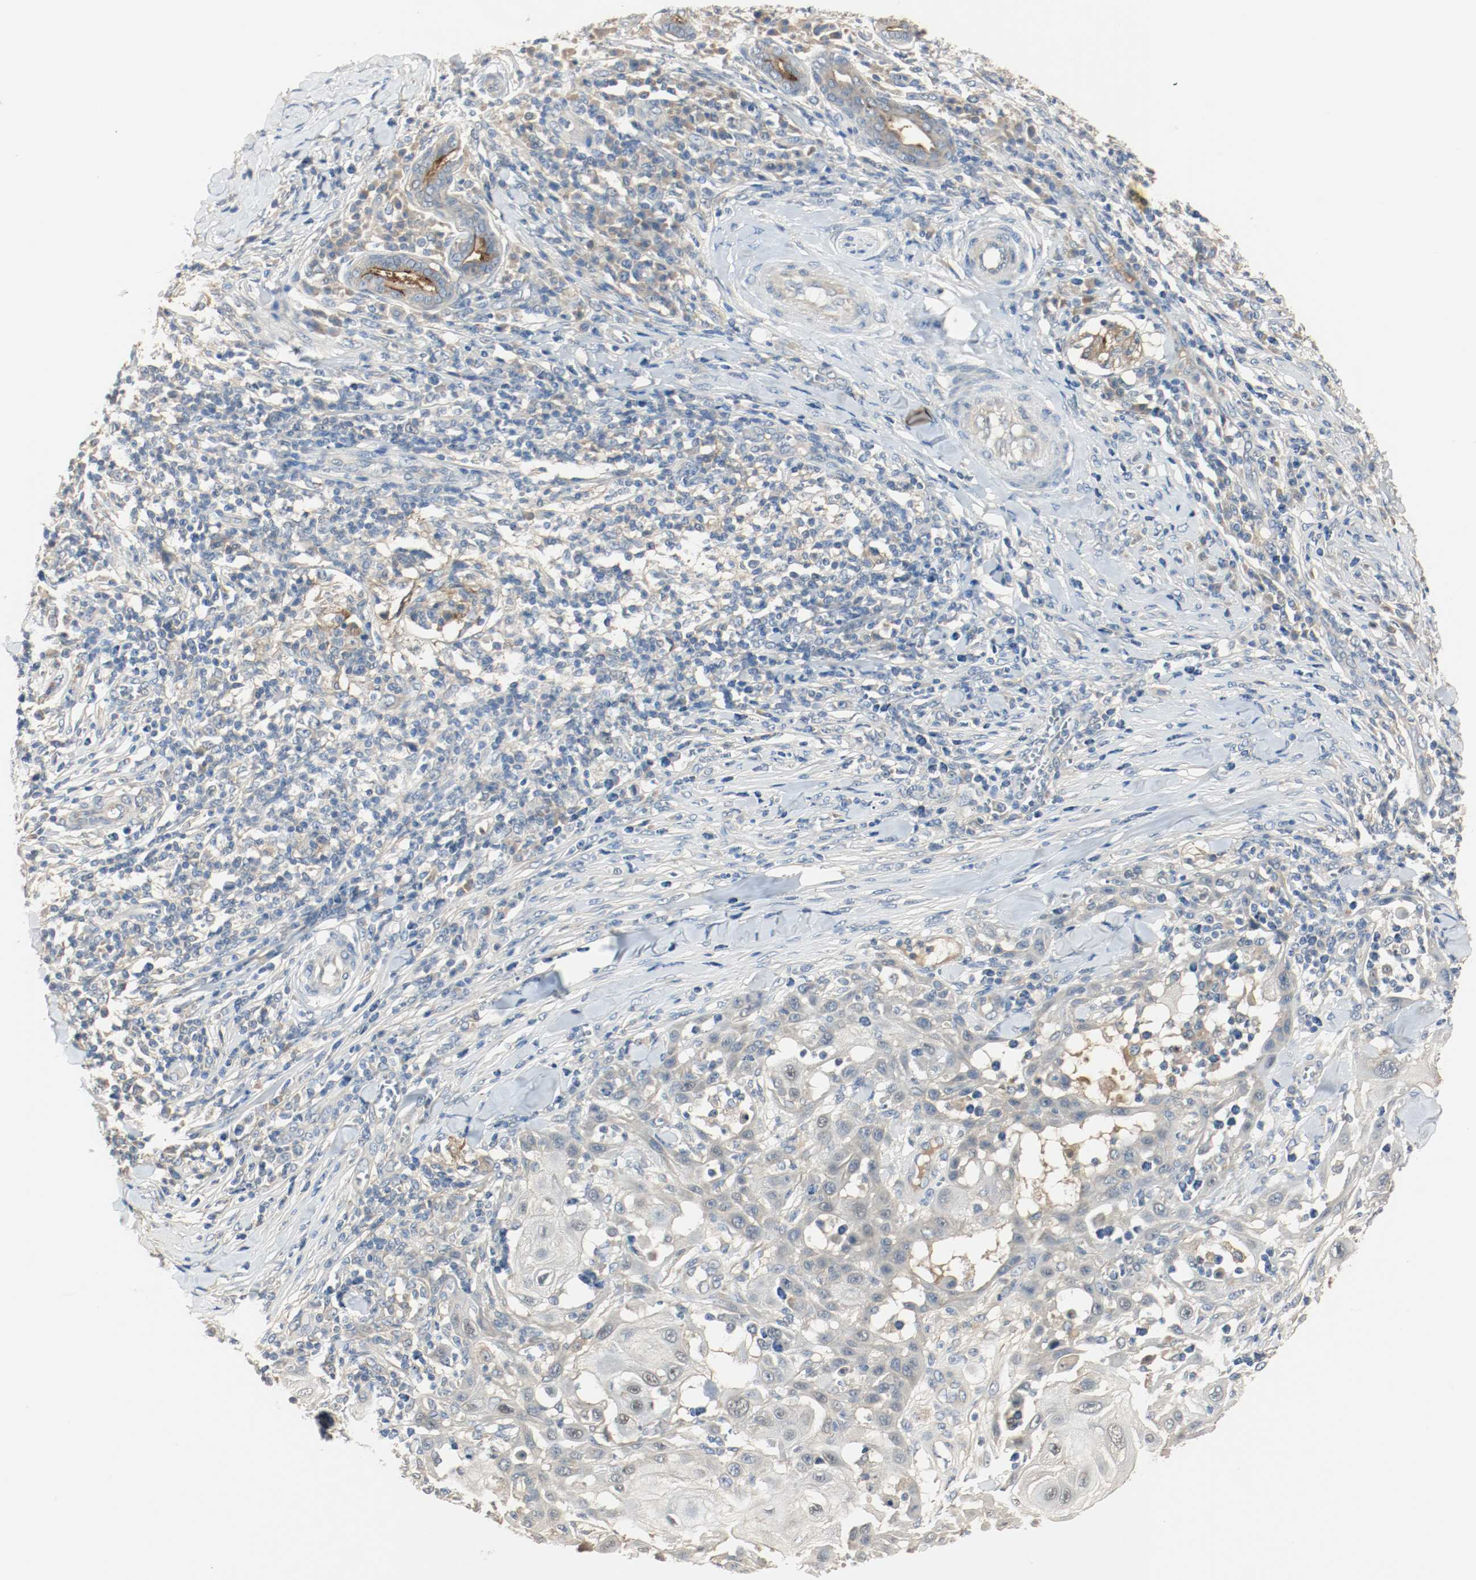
{"staining": {"intensity": "negative", "quantity": "none", "location": "none"}, "tissue": "skin cancer", "cell_type": "Tumor cells", "image_type": "cancer", "snomed": [{"axis": "morphology", "description": "Squamous cell carcinoma, NOS"}, {"axis": "topography", "description": "Skin"}], "caption": "Histopathology image shows no protein expression in tumor cells of squamous cell carcinoma (skin) tissue.", "gene": "MELTF", "patient": {"sex": "male", "age": 24}}